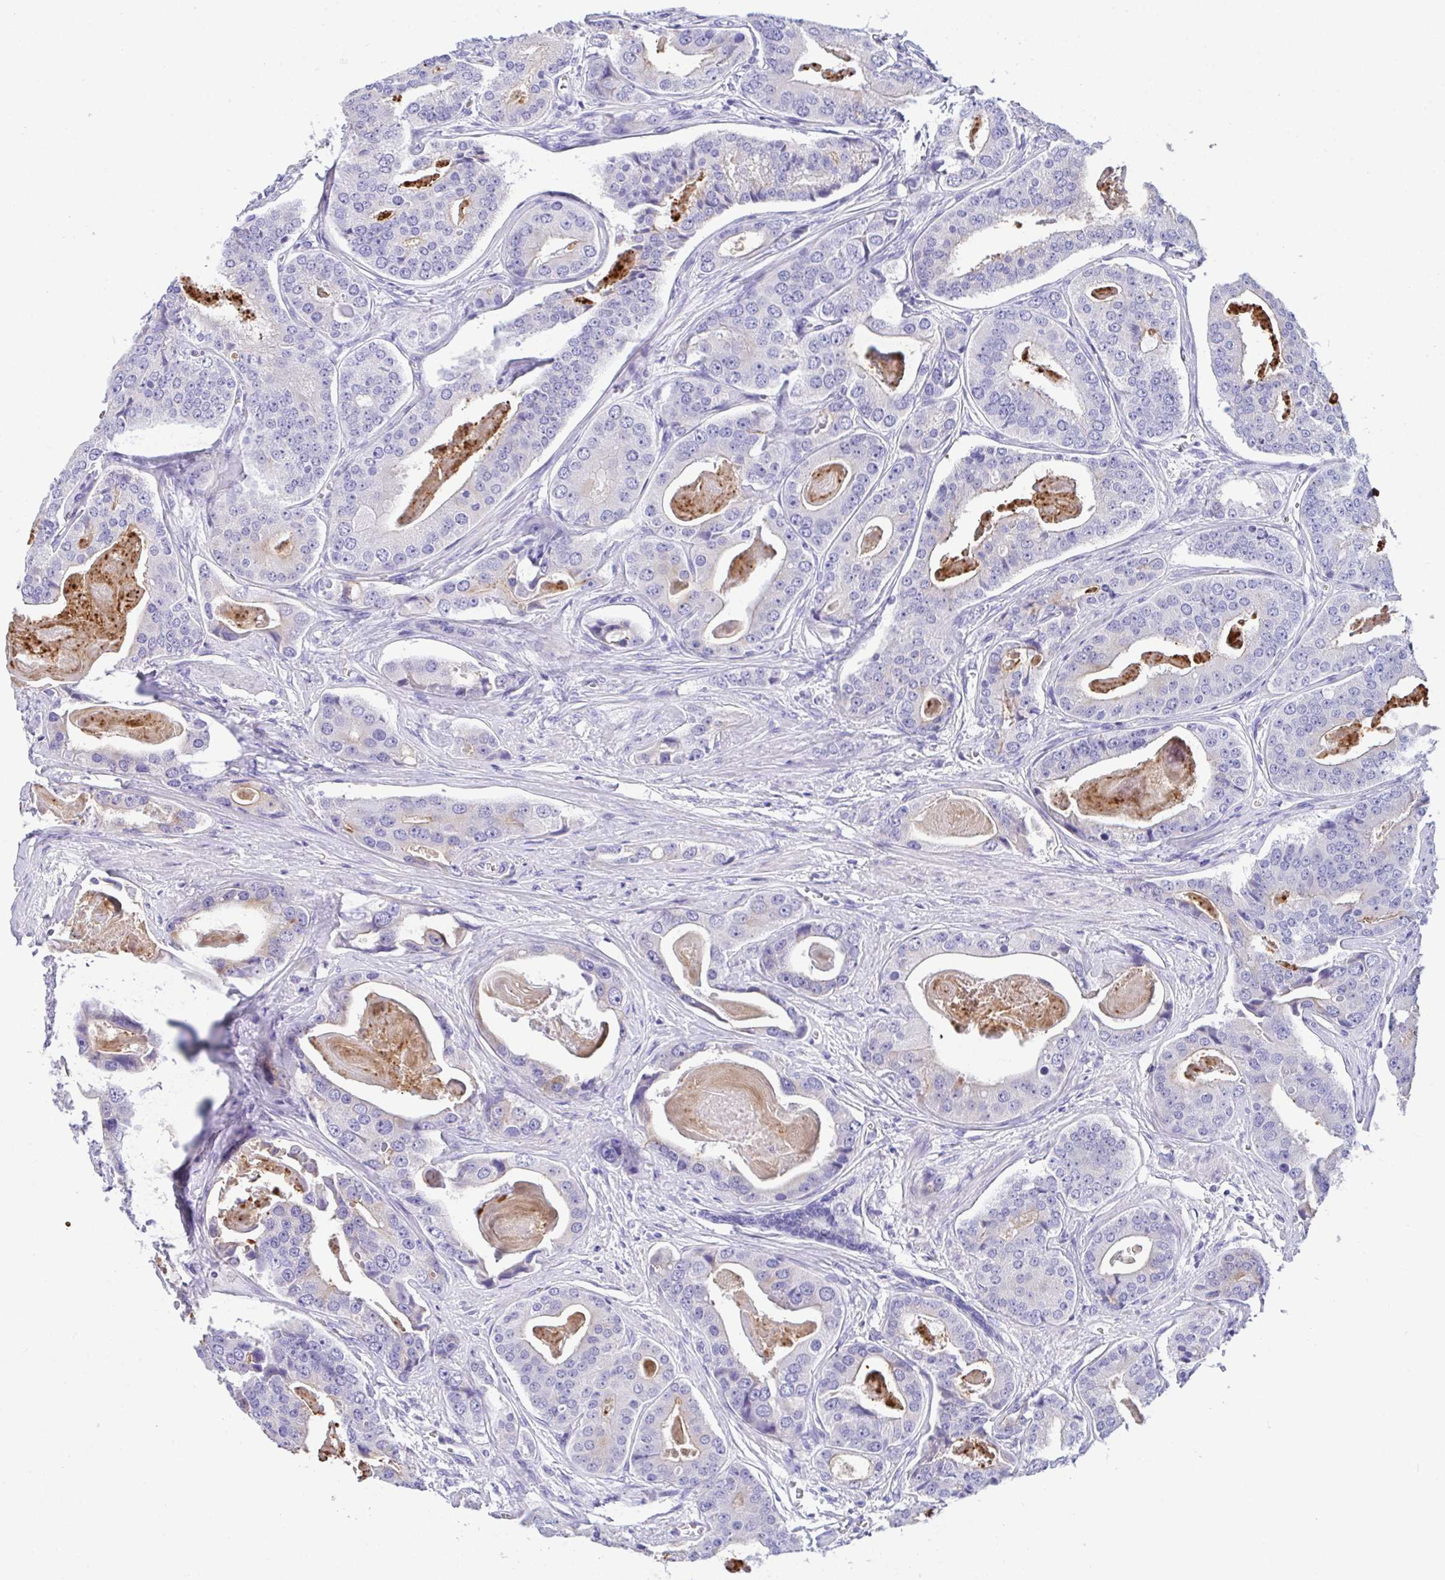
{"staining": {"intensity": "weak", "quantity": "<25%", "location": "cytoplasmic/membranous"}, "tissue": "prostate cancer", "cell_type": "Tumor cells", "image_type": "cancer", "snomed": [{"axis": "morphology", "description": "Adenocarcinoma, High grade"}, {"axis": "topography", "description": "Prostate"}], "caption": "This photomicrograph is of prostate cancer (adenocarcinoma (high-grade)) stained with IHC to label a protein in brown with the nuclei are counter-stained blue. There is no positivity in tumor cells. Brightfield microscopy of immunohistochemistry stained with DAB (brown) and hematoxylin (blue), captured at high magnification.", "gene": "FBXL20", "patient": {"sex": "male", "age": 71}}